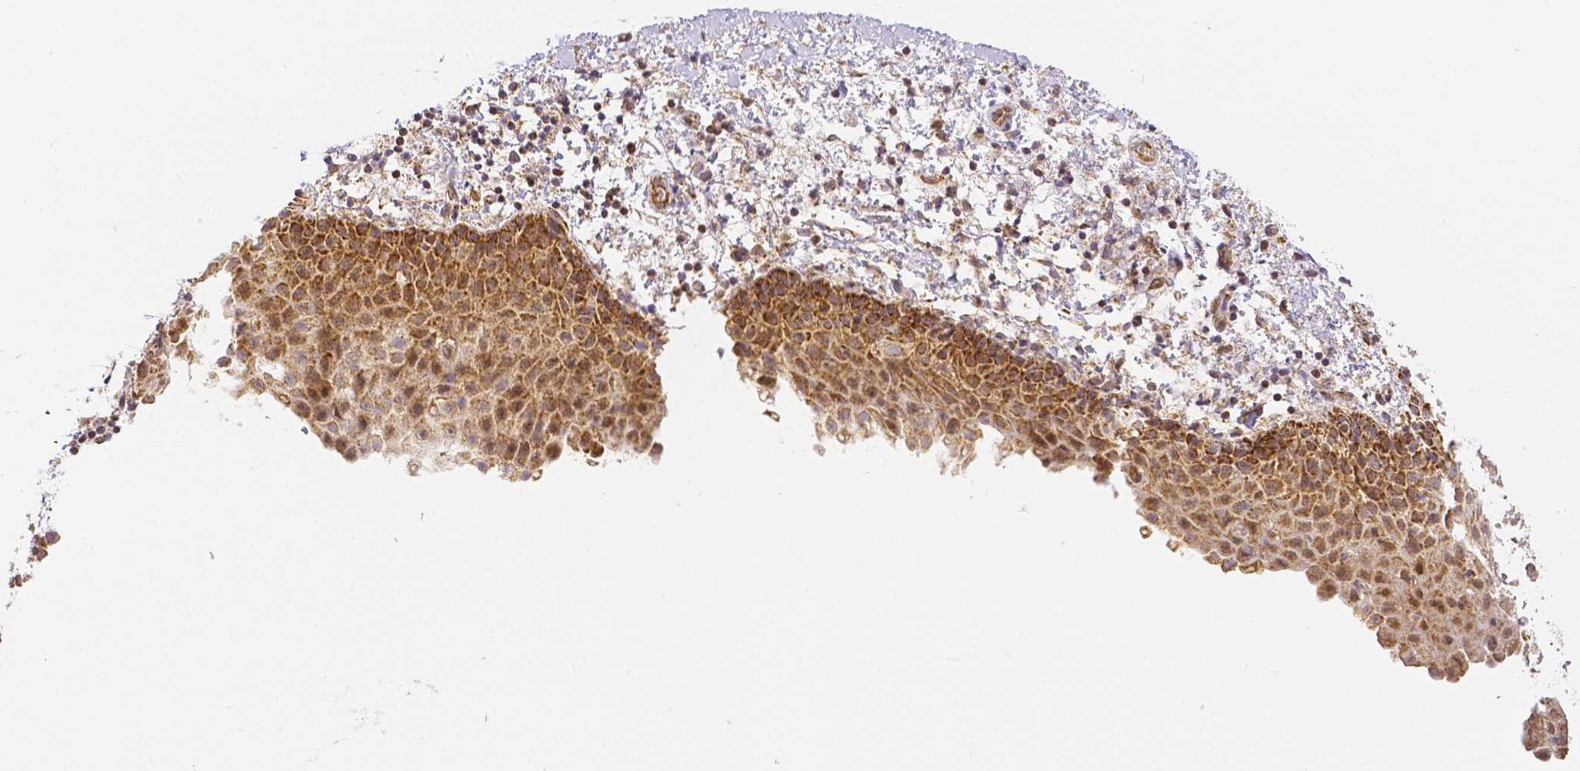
{"staining": {"intensity": "moderate", "quantity": ">75%", "location": "cytoplasmic/membranous,nuclear"}, "tissue": "vagina", "cell_type": "Squamous epithelial cells", "image_type": "normal", "snomed": [{"axis": "morphology", "description": "Normal tissue, NOS"}, {"axis": "topography", "description": "Vagina"}], "caption": "Human vagina stained with a protein marker displays moderate staining in squamous epithelial cells.", "gene": "RHOT1", "patient": {"sex": "female", "age": 61}}